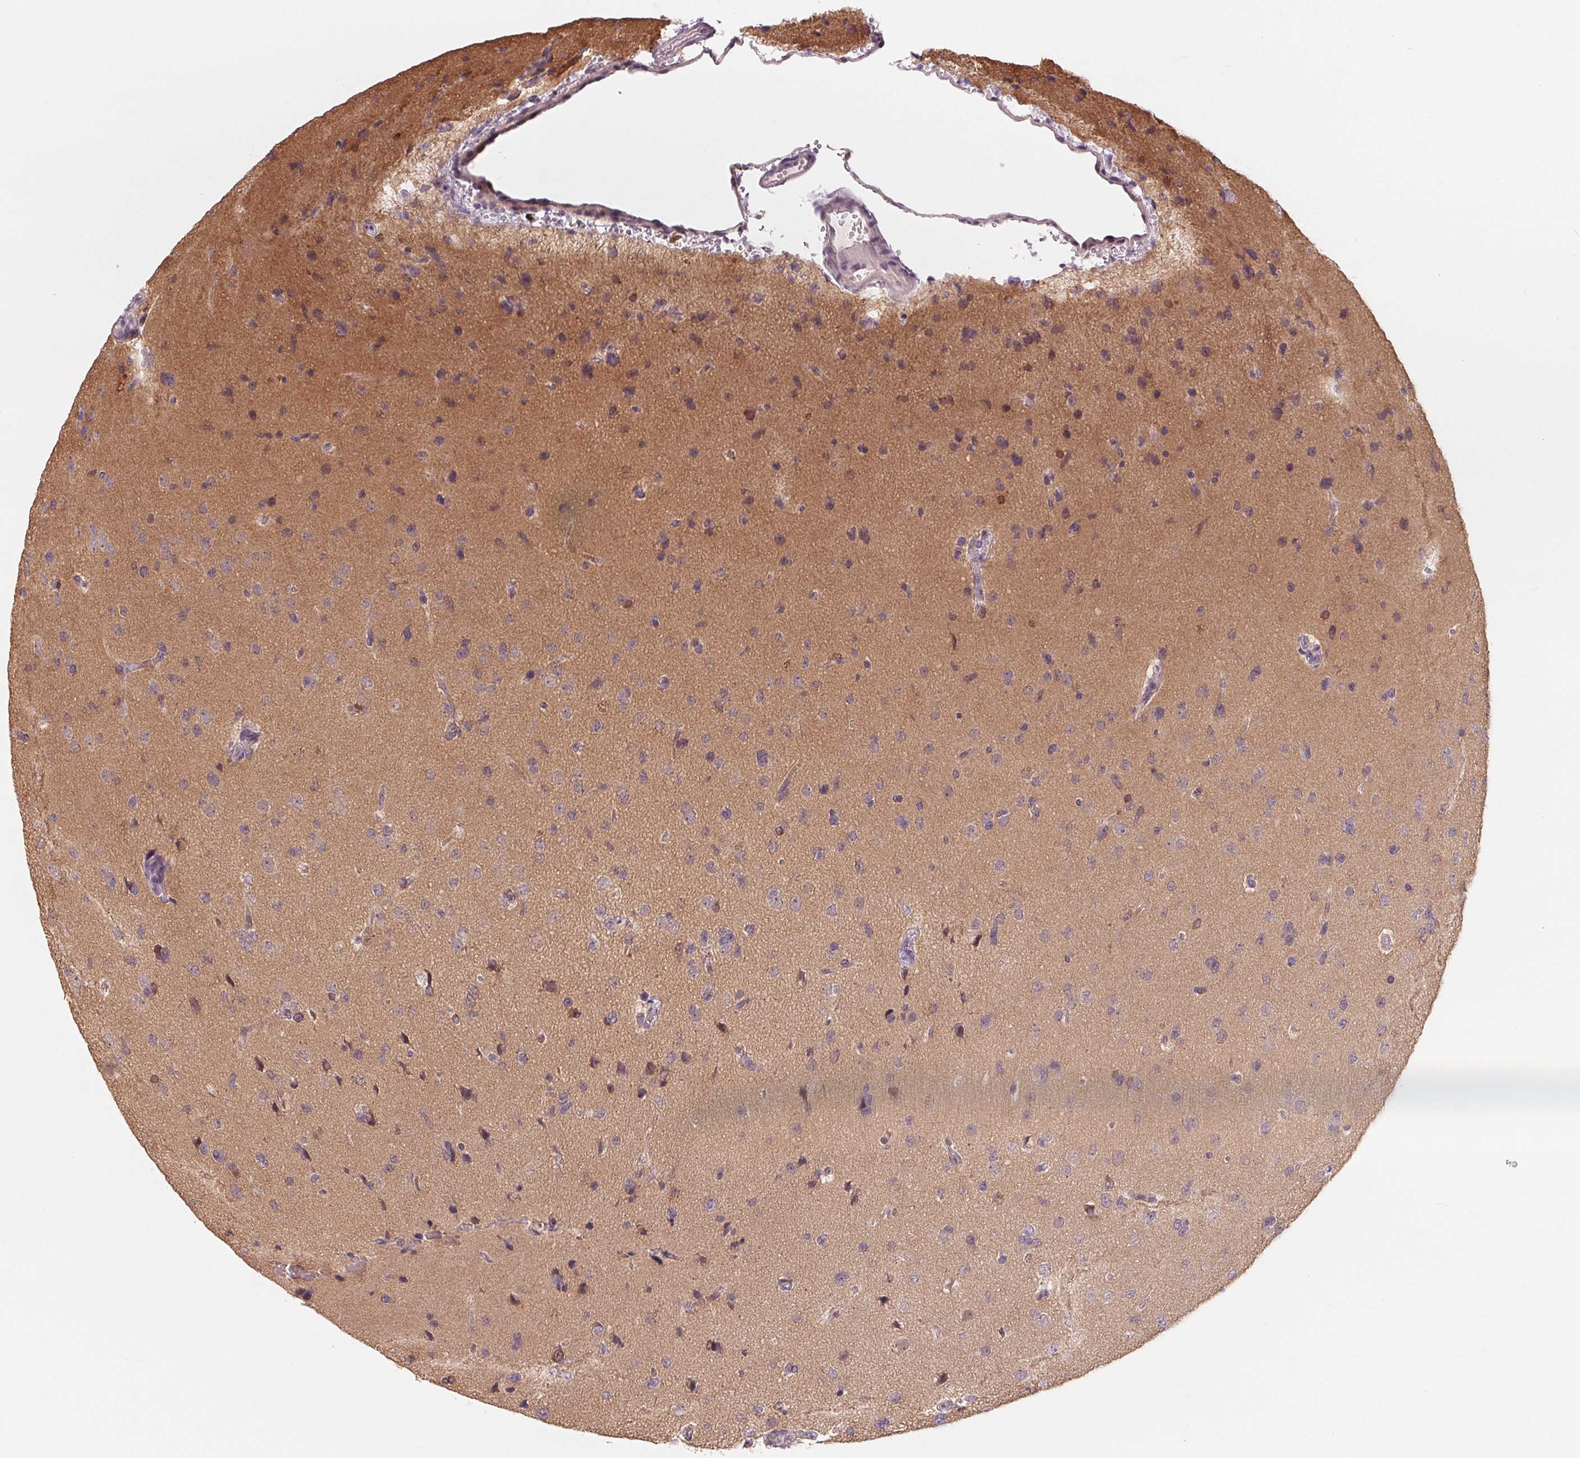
{"staining": {"intensity": "negative", "quantity": "none", "location": "none"}, "tissue": "glioma", "cell_type": "Tumor cells", "image_type": "cancer", "snomed": [{"axis": "morphology", "description": "Glioma, malignant, Low grade"}, {"axis": "topography", "description": "Brain"}], "caption": "Immunohistochemical staining of human malignant glioma (low-grade) exhibits no significant expression in tumor cells. Nuclei are stained in blue.", "gene": "CFC1", "patient": {"sex": "female", "age": 55}}